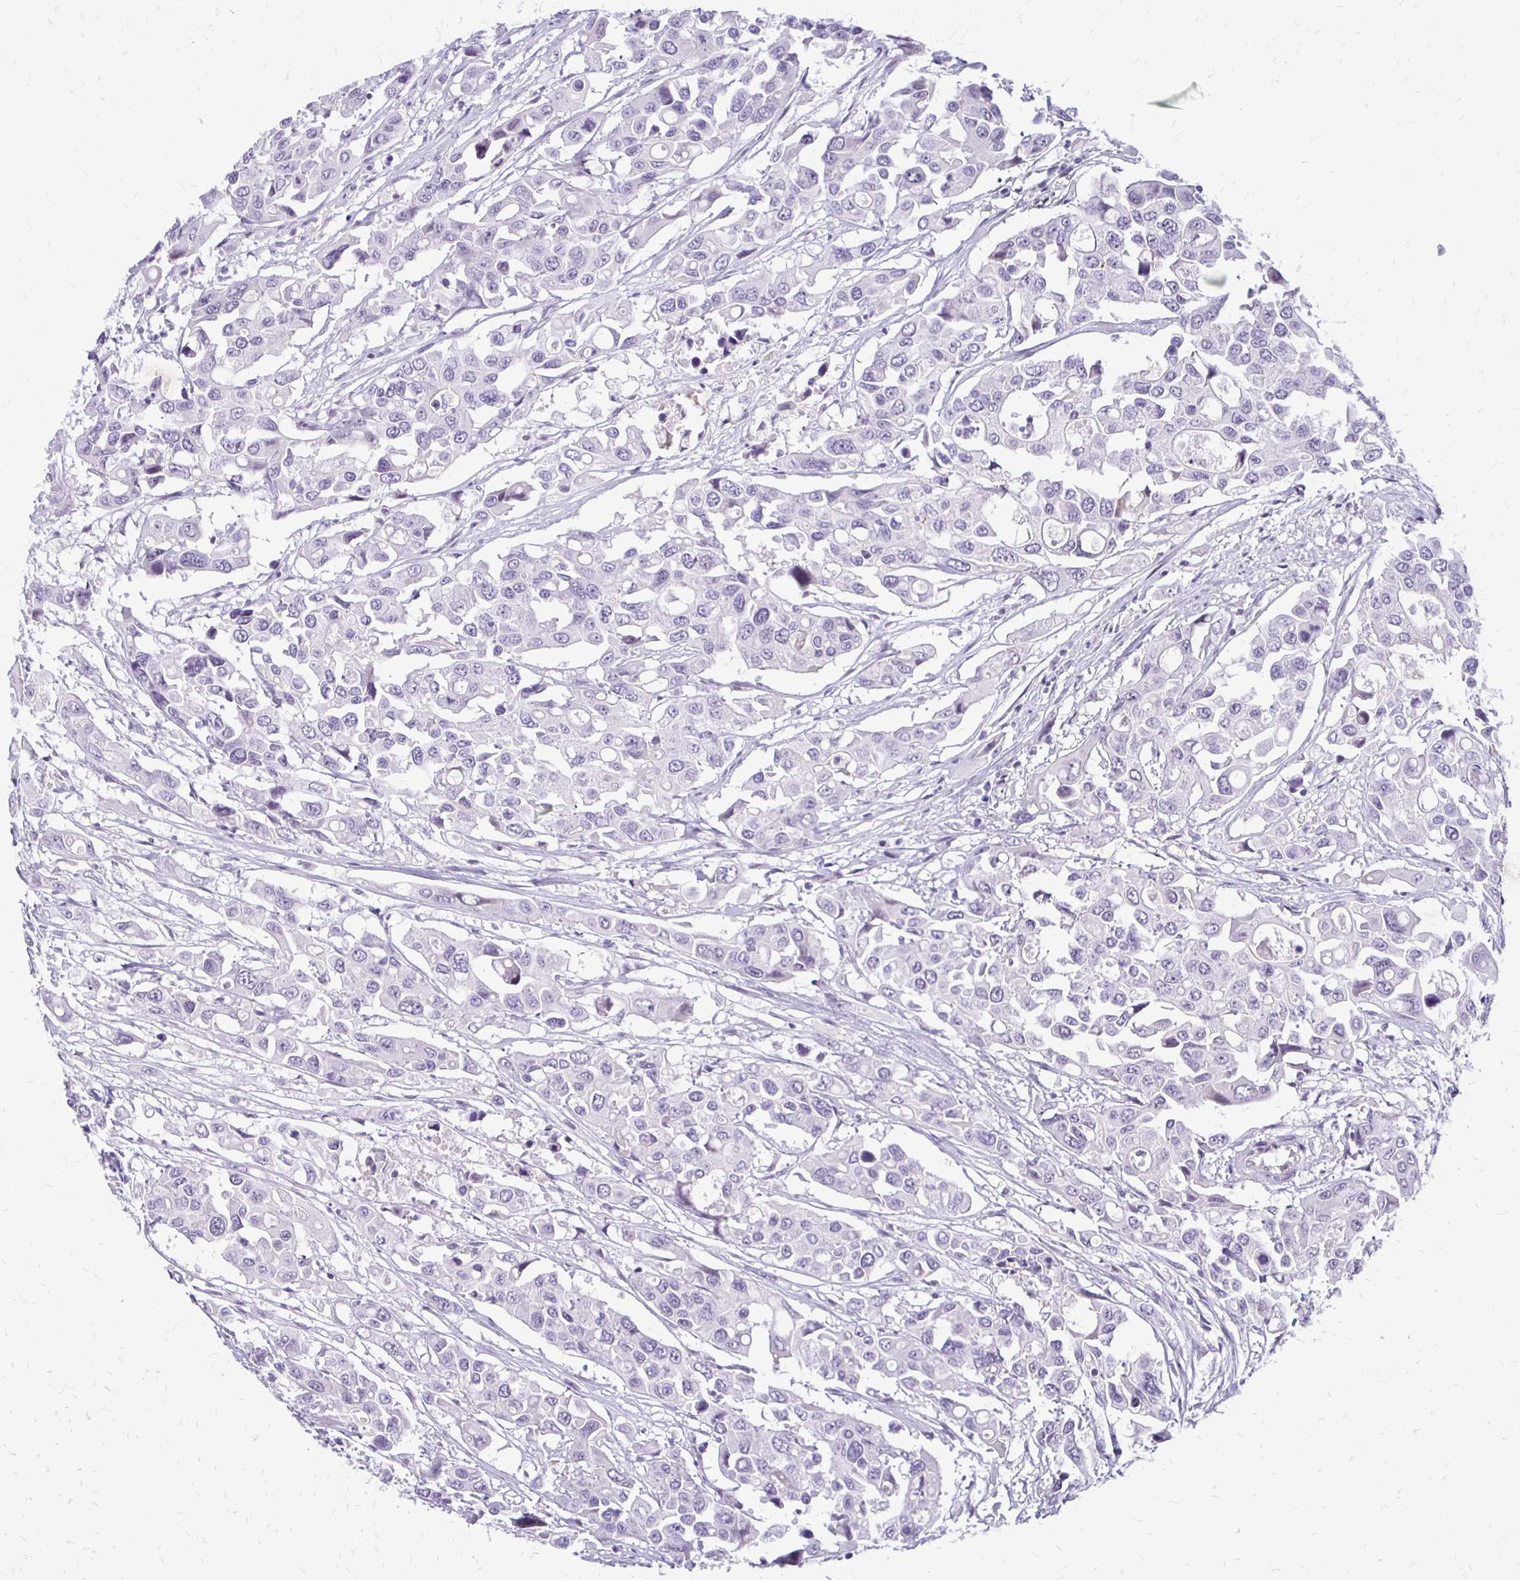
{"staining": {"intensity": "negative", "quantity": "none", "location": "none"}, "tissue": "colorectal cancer", "cell_type": "Tumor cells", "image_type": "cancer", "snomed": [{"axis": "morphology", "description": "Adenocarcinoma, NOS"}, {"axis": "topography", "description": "Colon"}], "caption": "The immunohistochemistry image has no significant positivity in tumor cells of adenocarcinoma (colorectal) tissue.", "gene": "EPYC", "patient": {"sex": "male", "age": 77}}